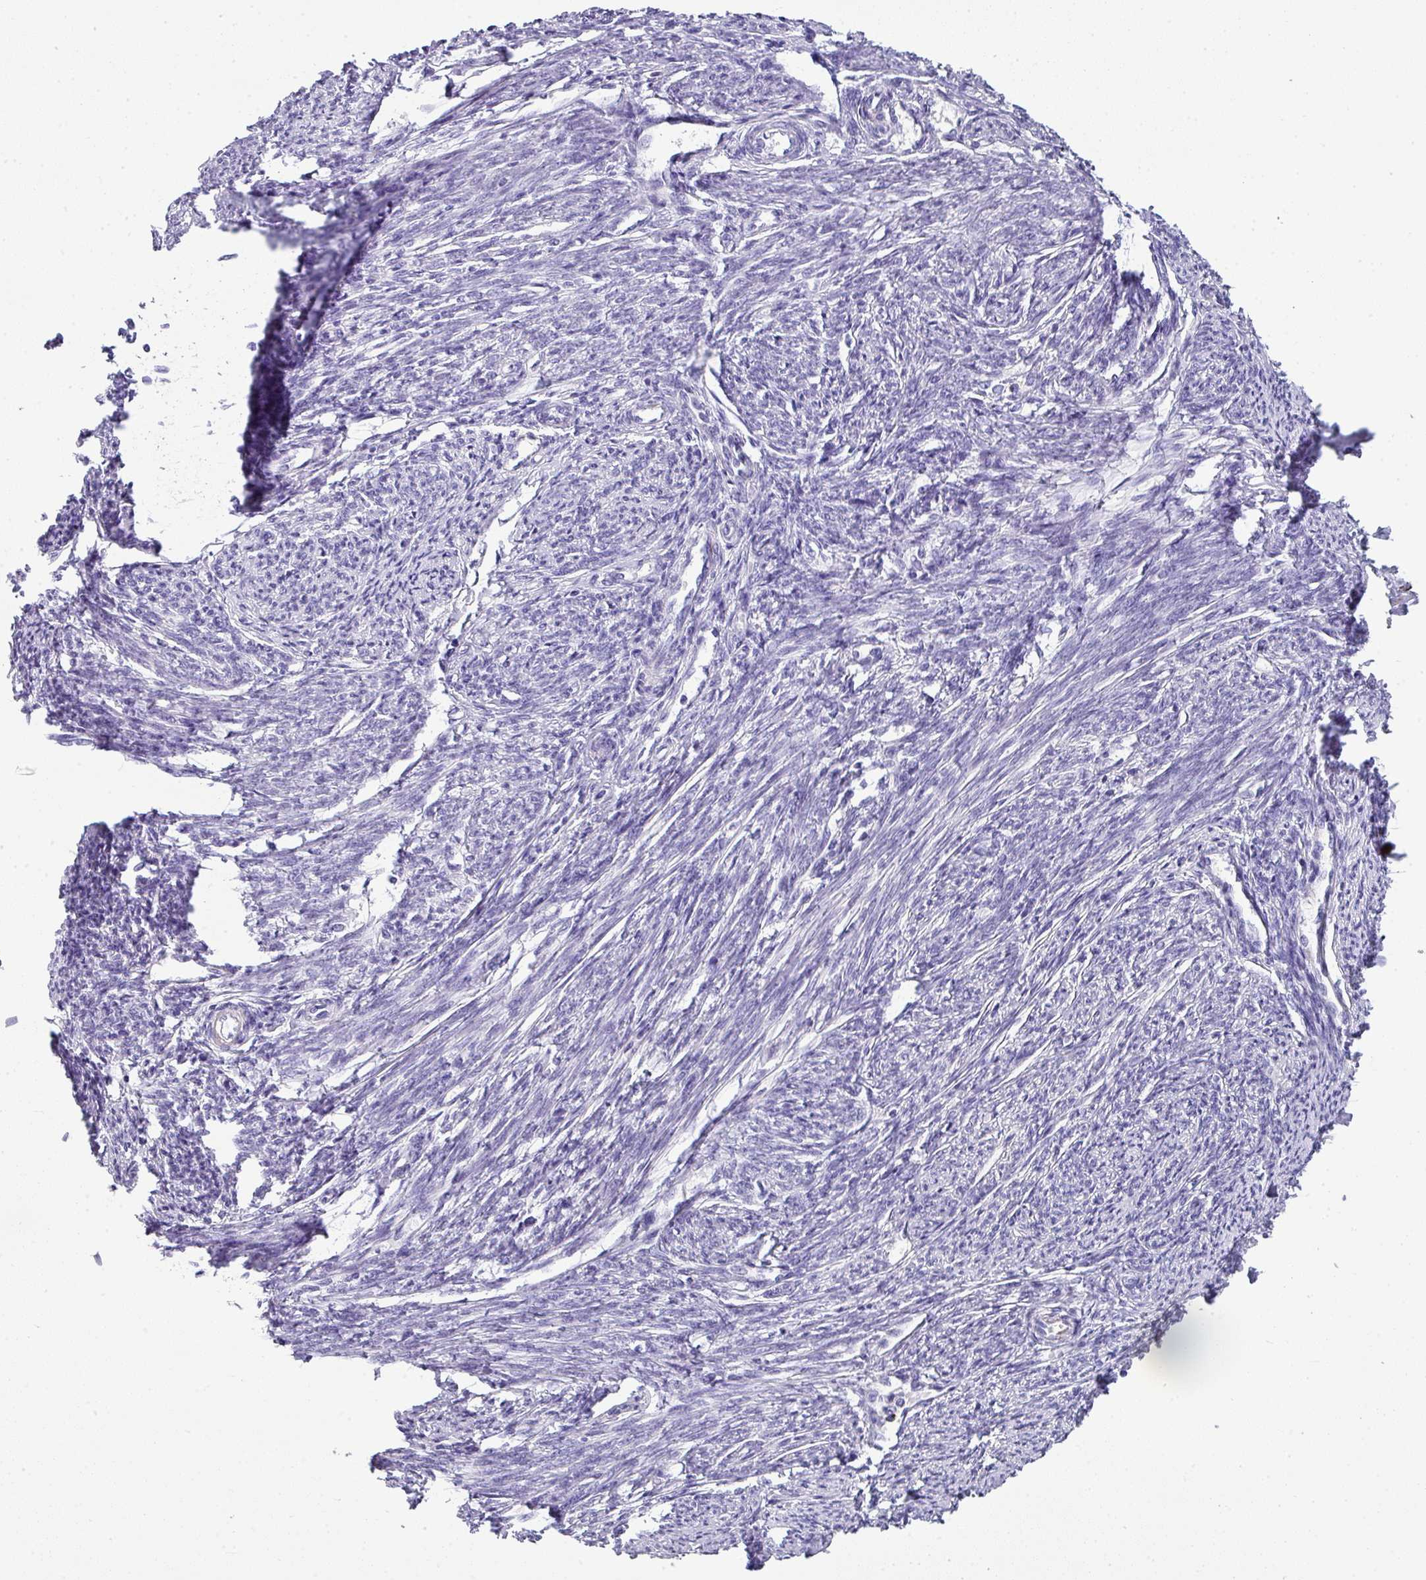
{"staining": {"intensity": "negative", "quantity": "none", "location": "none"}, "tissue": "smooth muscle", "cell_type": "Smooth muscle cells", "image_type": "normal", "snomed": [{"axis": "morphology", "description": "Normal tissue, NOS"}, {"axis": "topography", "description": "Smooth muscle"}, {"axis": "topography", "description": "Fallopian tube"}], "caption": "The micrograph exhibits no significant positivity in smooth muscle cells of smooth muscle.", "gene": "ZNF568", "patient": {"sex": "female", "age": 59}}